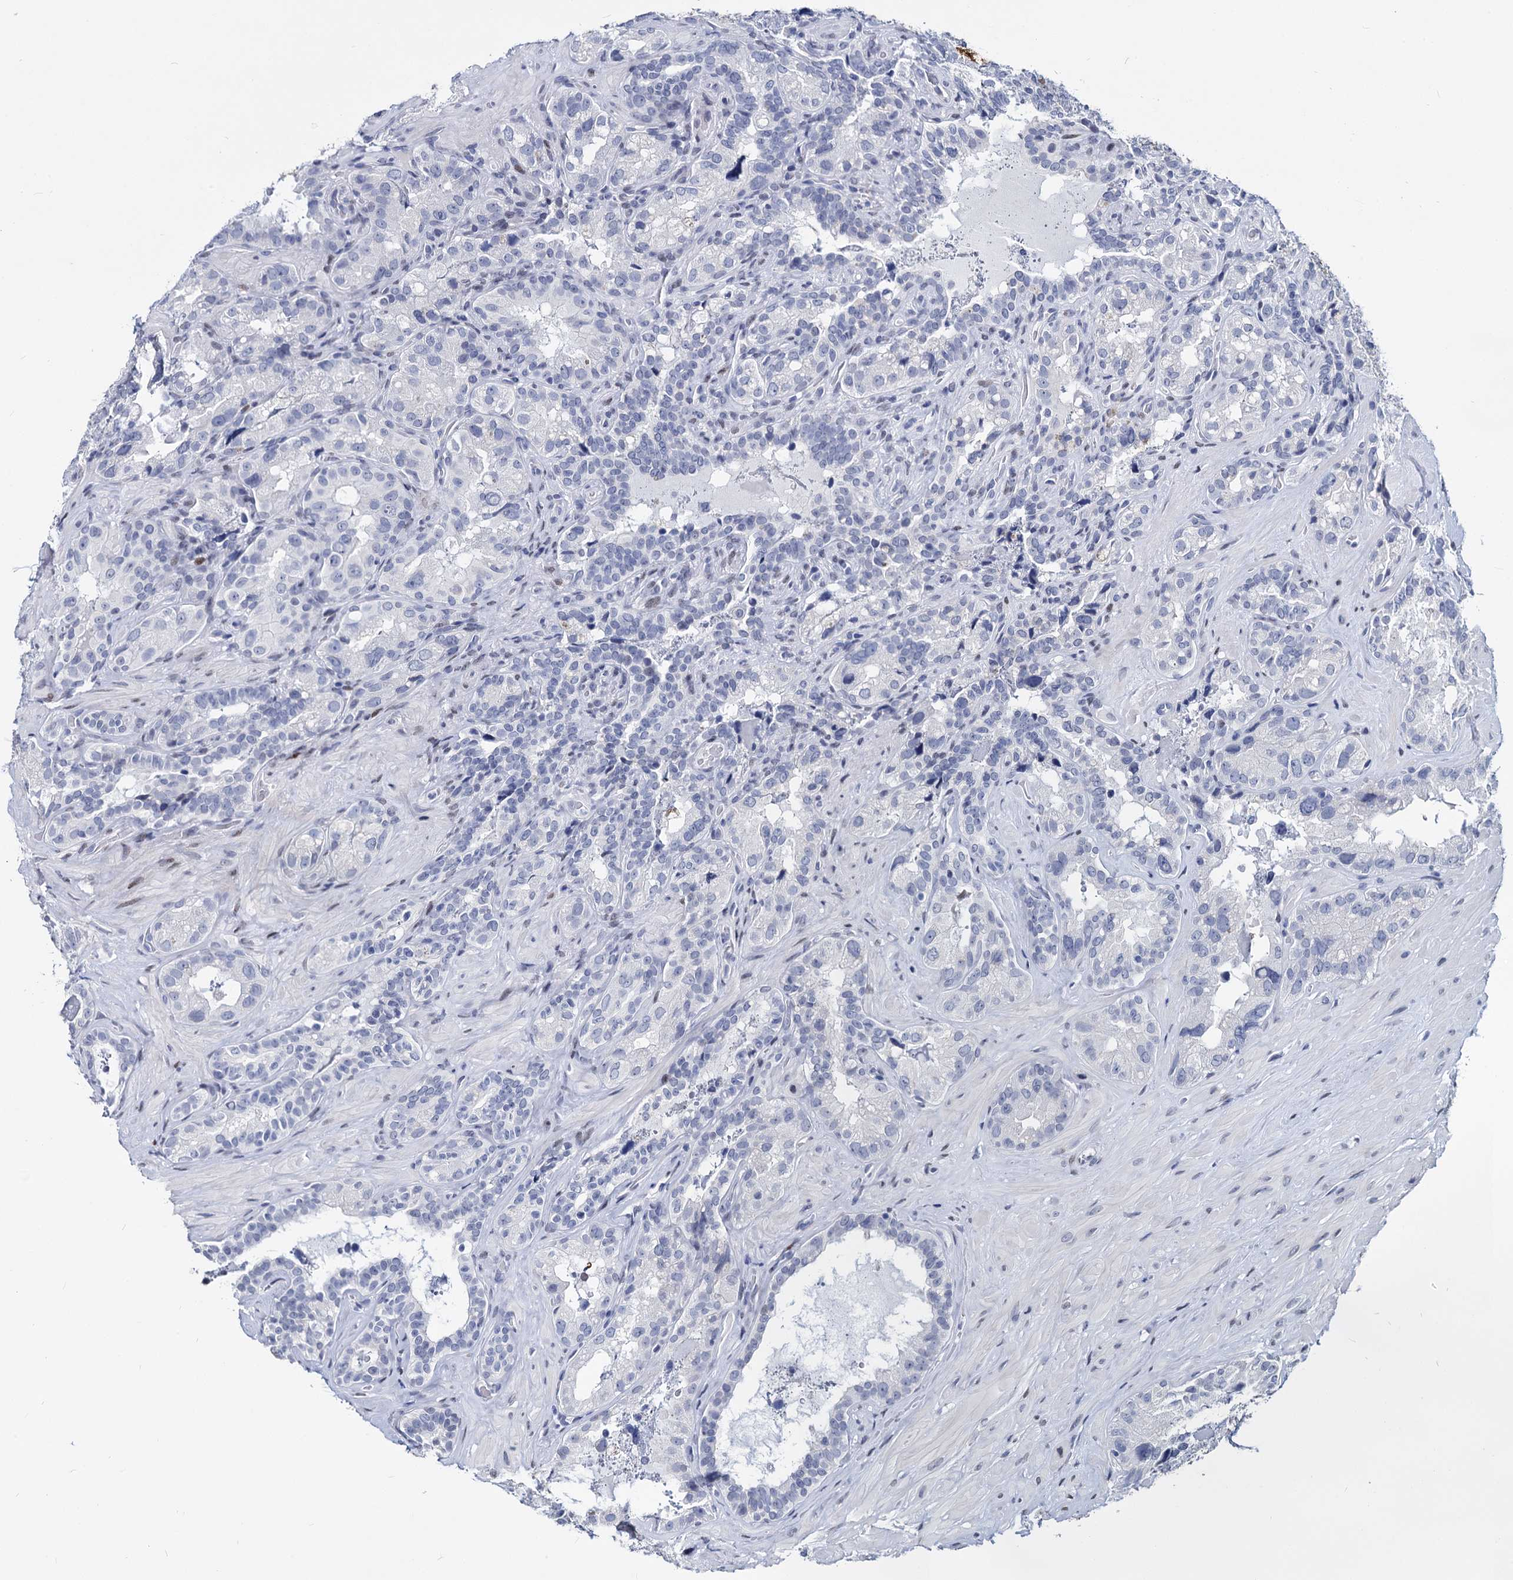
{"staining": {"intensity": "negative", "quantity": "none", "location": "none"}, "tissue": "seminal vesicle", "cell_type": "Glandular cells", "image_type": "normal", "snomed": [{"axis": "morphology", "description": "Normal tissue, NOS"}, {"axis": "topography", "description": "Seminal veicle"}, {"axis": "topography", "description": "Peripheral nerve tissue"}], "caption": "A high-resolution image shows immunohistochemistry staining of unremarkable seminal vesicle, which reveals no significant staining in glandular cells.", "gene": "MAGEA4", "patient": {"sex": "male", "age": 67}}